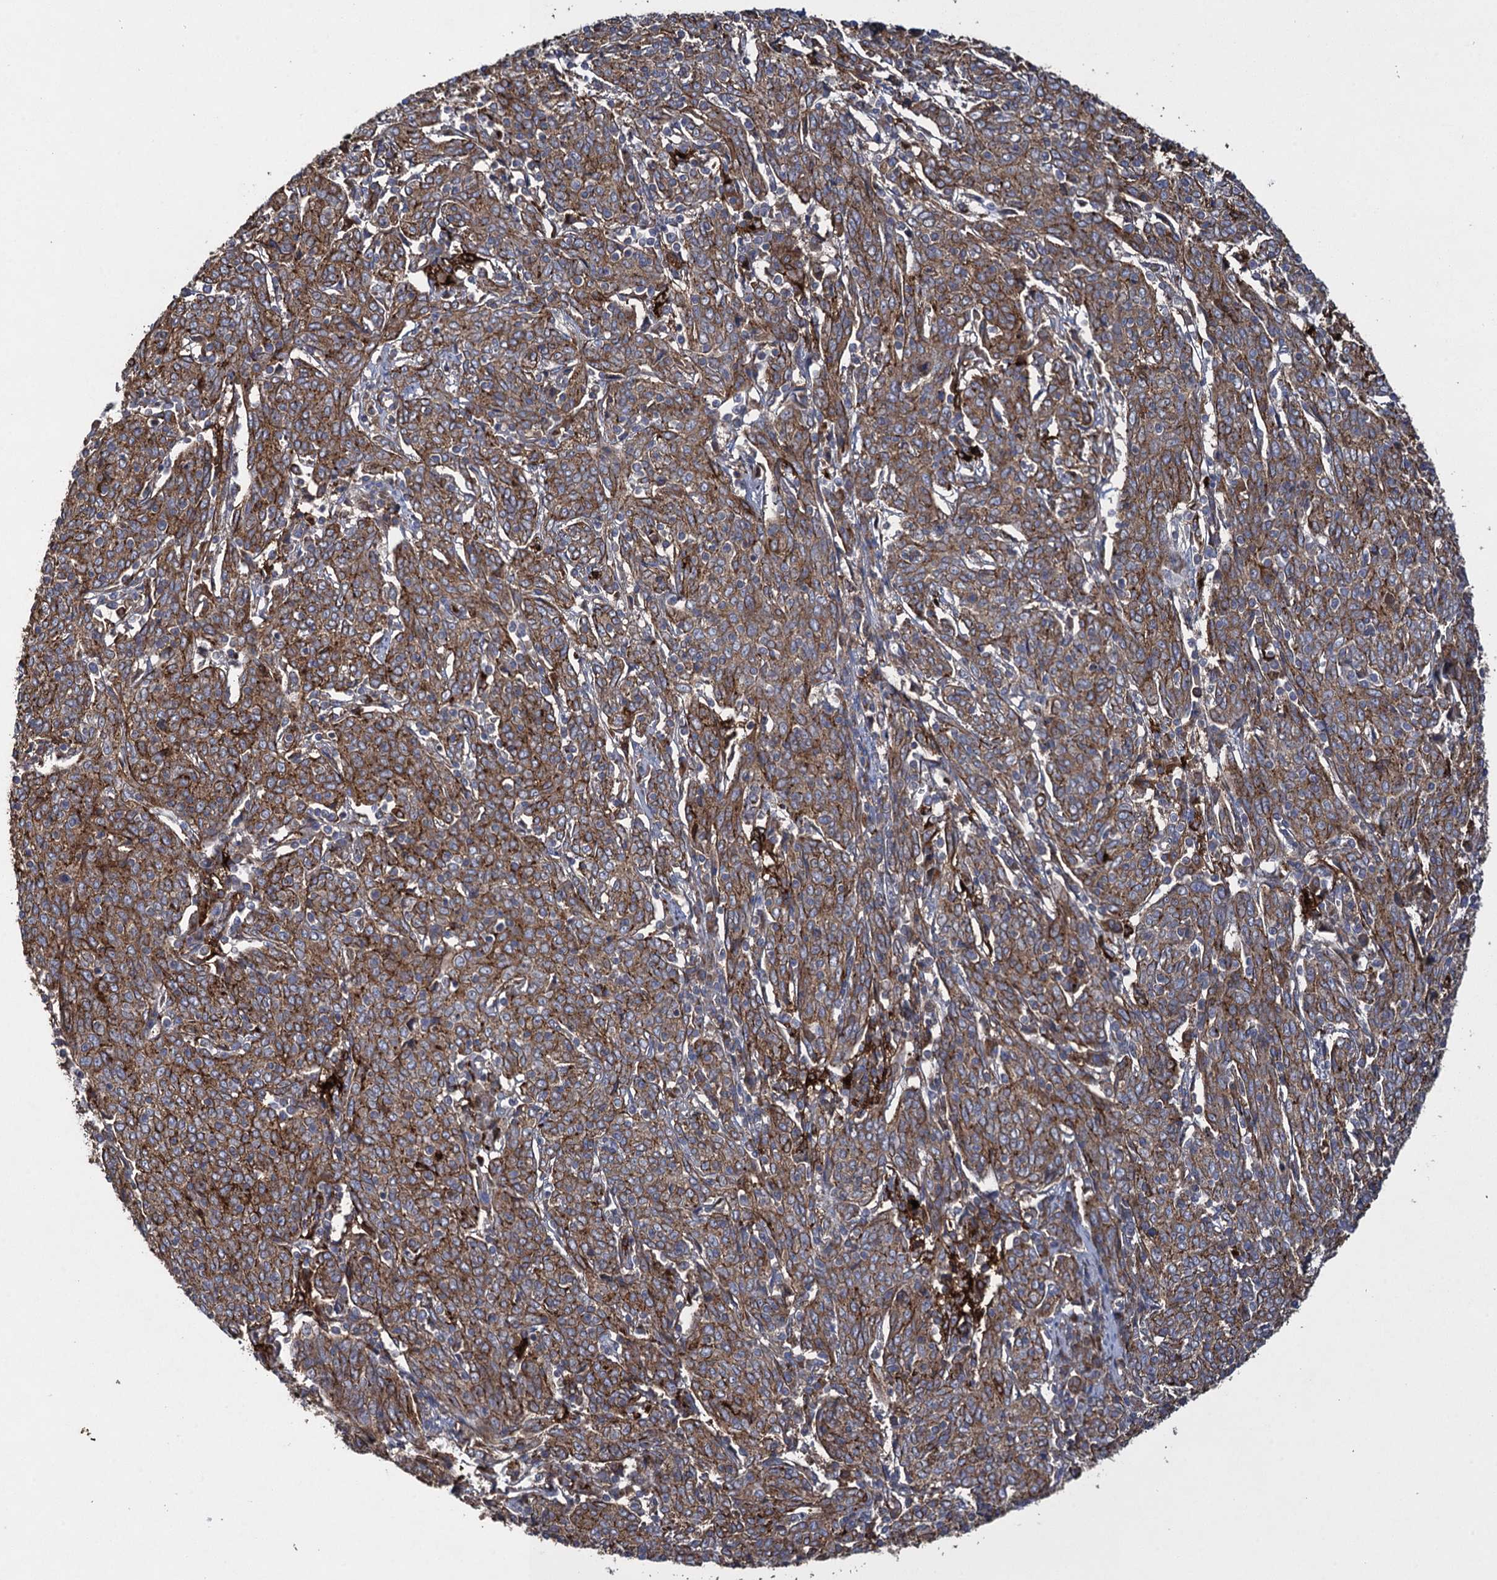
{"staining": {"intensity": "moderate", "quantity": ">75%", "location": "cytoplasmic/membranous"}, "tissue": "cervical cancer", "cell_type": "Tumor cells", "image_type": "cancer", "snomed": [{"axis": "morphology", "description": "Squamous cell carcinoma, NOS"}, {"axis": "topography", "description": "Cervix"}], "caption": "Approximately >75% of tumor cells in cervical squamous cell carcinoma exhibit moderate cytoplasmic/membranous protein positivity as visualized by brown immunohistochemical staining.", "gene": "TXNDC11", "patient": {"sex": "female", "age": 67}}